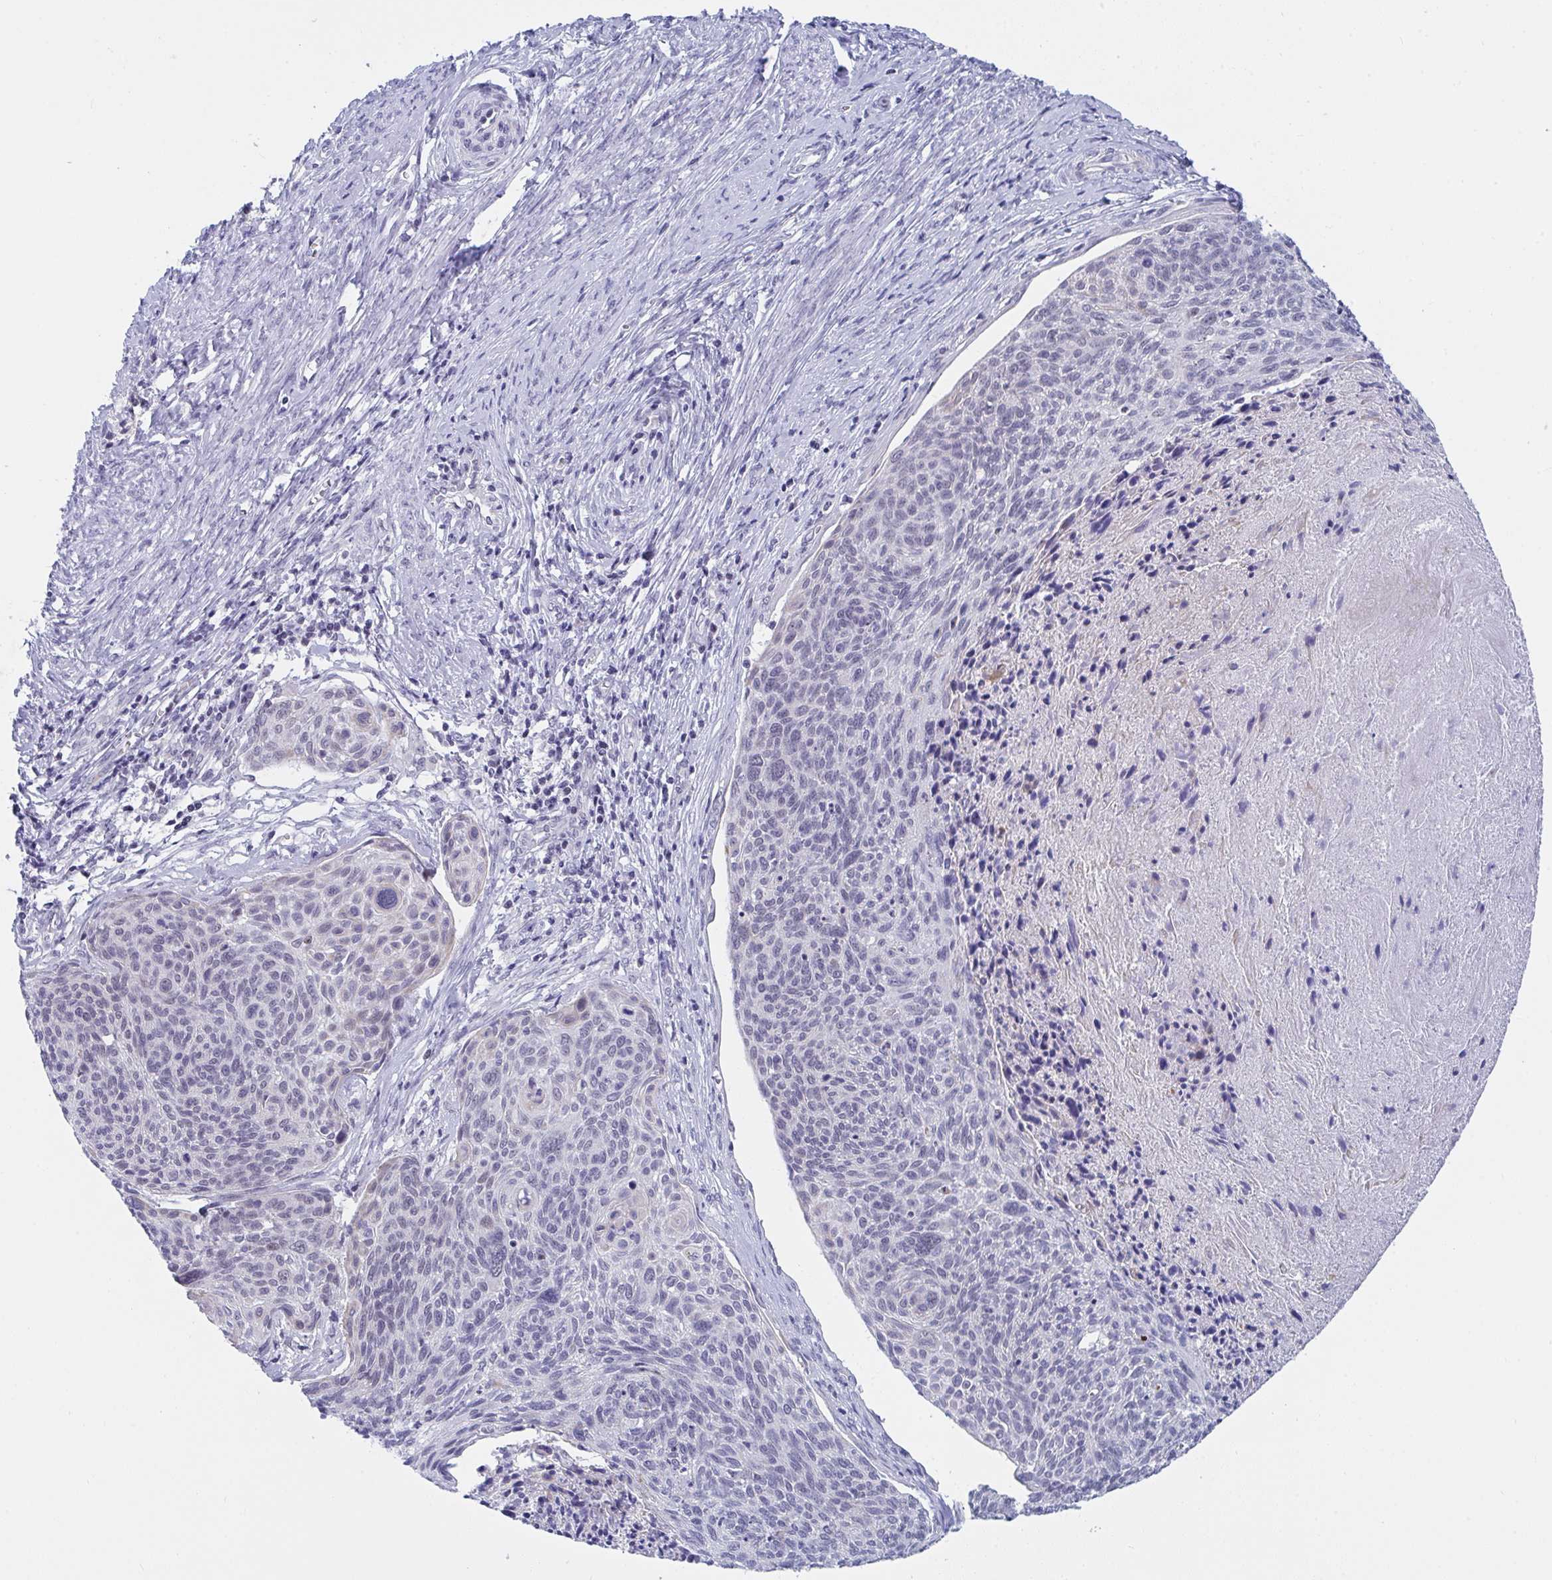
{"staining": {"intensity": "negative", "quantity": "none", "location": "none"}, "tissue": "cervical cancer", "cell_type": "Tumor cells", "image_type": "cancer", "snomed": [{"axis": "morphology", "description": "Squamous cell carcinoma, NOS"}, {"axis": "topography", "description": "Cervix"}], "caption": "There is no significant positivity in tumor cells of squamous cell carcinoma (cervical). (IHC, brightfield microscopy, high magnification).", "gene": "DAOA", "patient": {"sex": "female", "age": 49}}